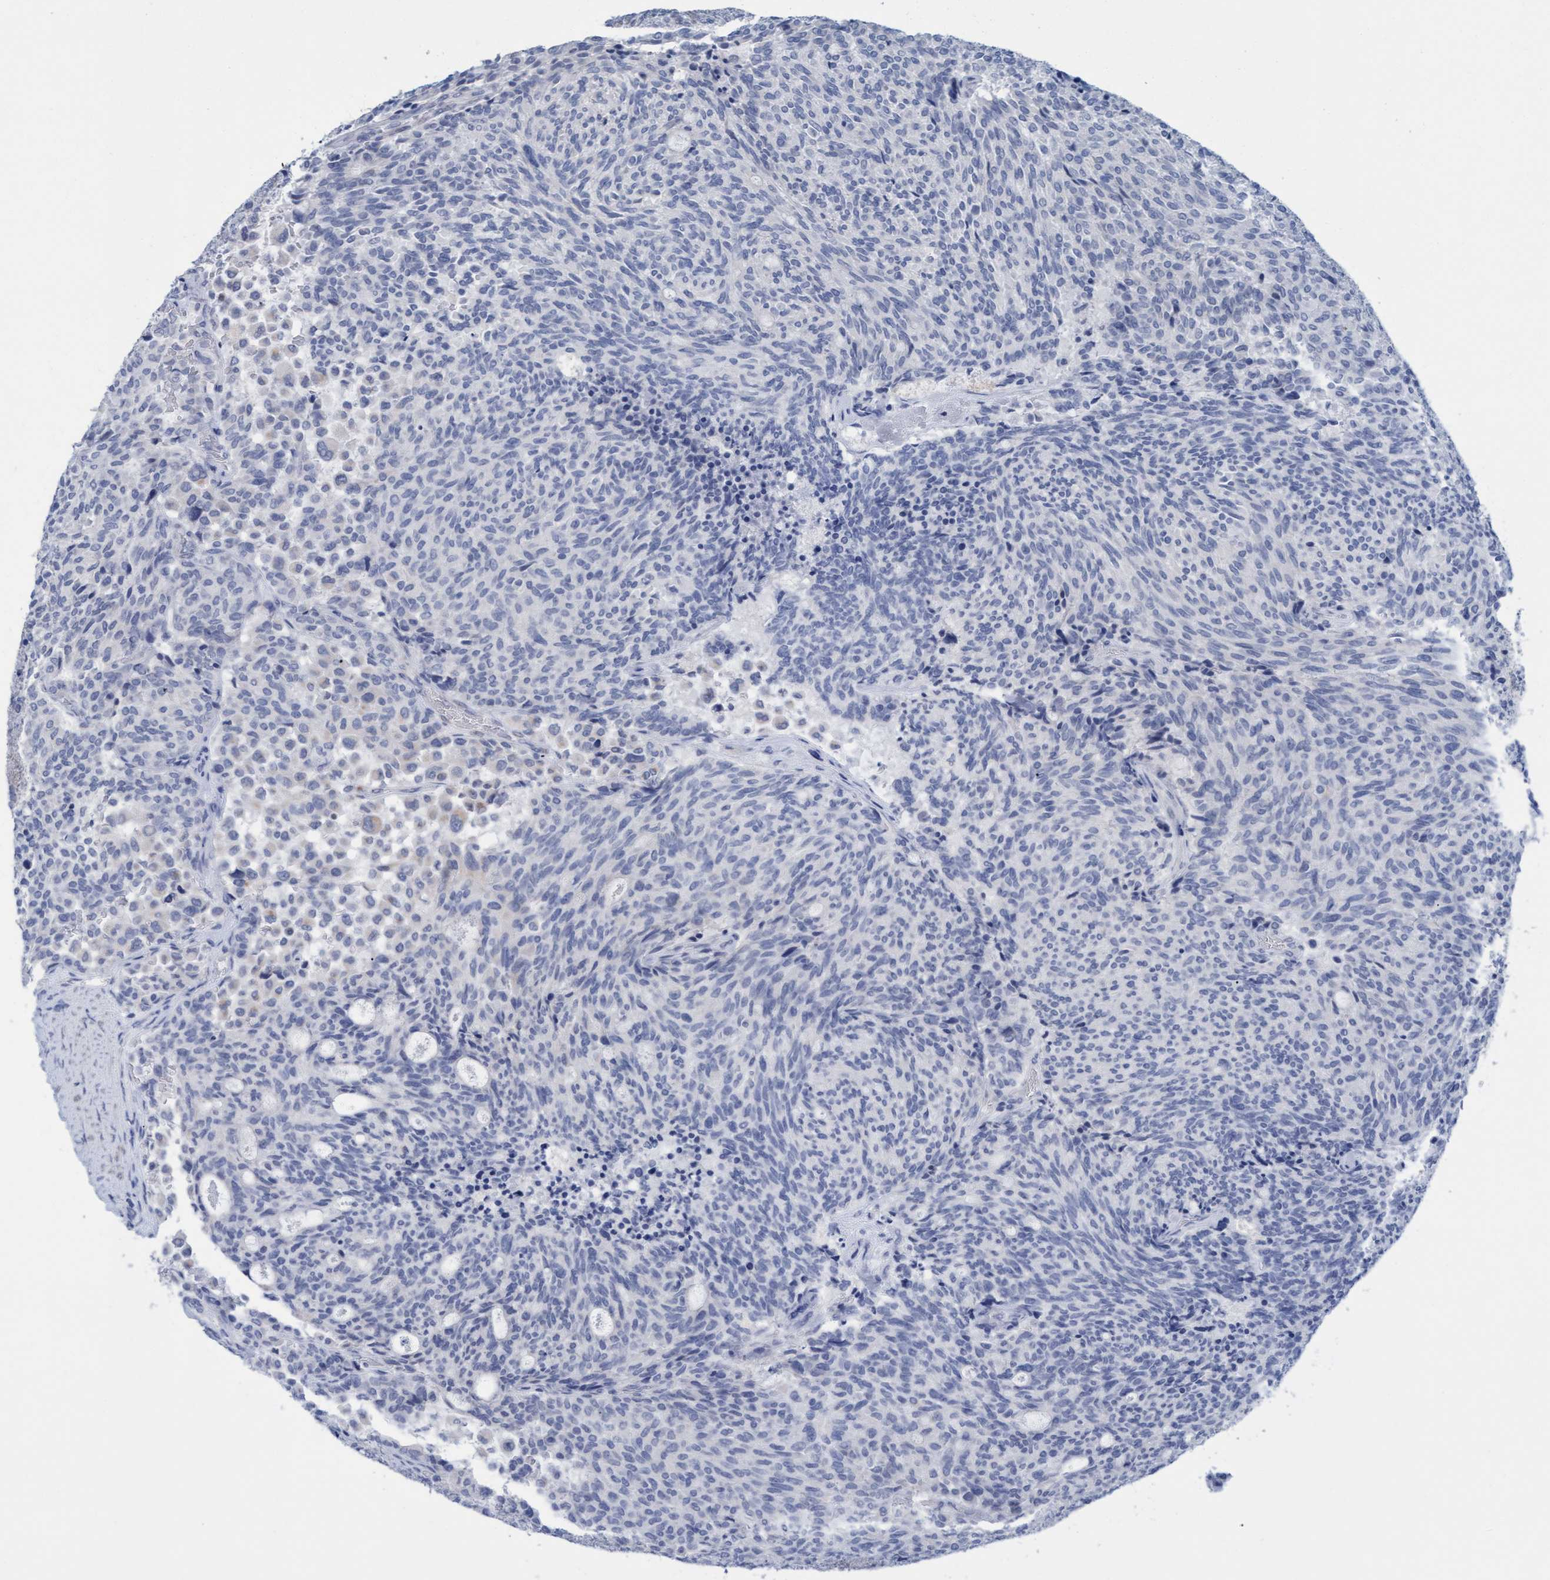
{"staining": {"intensity": "negative", "quantity": "none", "location": "none"}, "tissue": "carcinoid", "cell_type": "Tumor cells", "image_type": "cancer", "snomed": [{"axis": "morphology", "description": "Carcinoid, malignant, NOS"}, {"axis": "topography", "description": "Pancreas"}], "caption": "Immunohistochemistry micrograph of human carcinoid stained for a protein (brown), which exhibits no expression in tumor cells. (DAB immunohistochemistry (IHC), high magnification).", "gene": "SSTR3", "patient": {"sex": "female", "age": 54}}